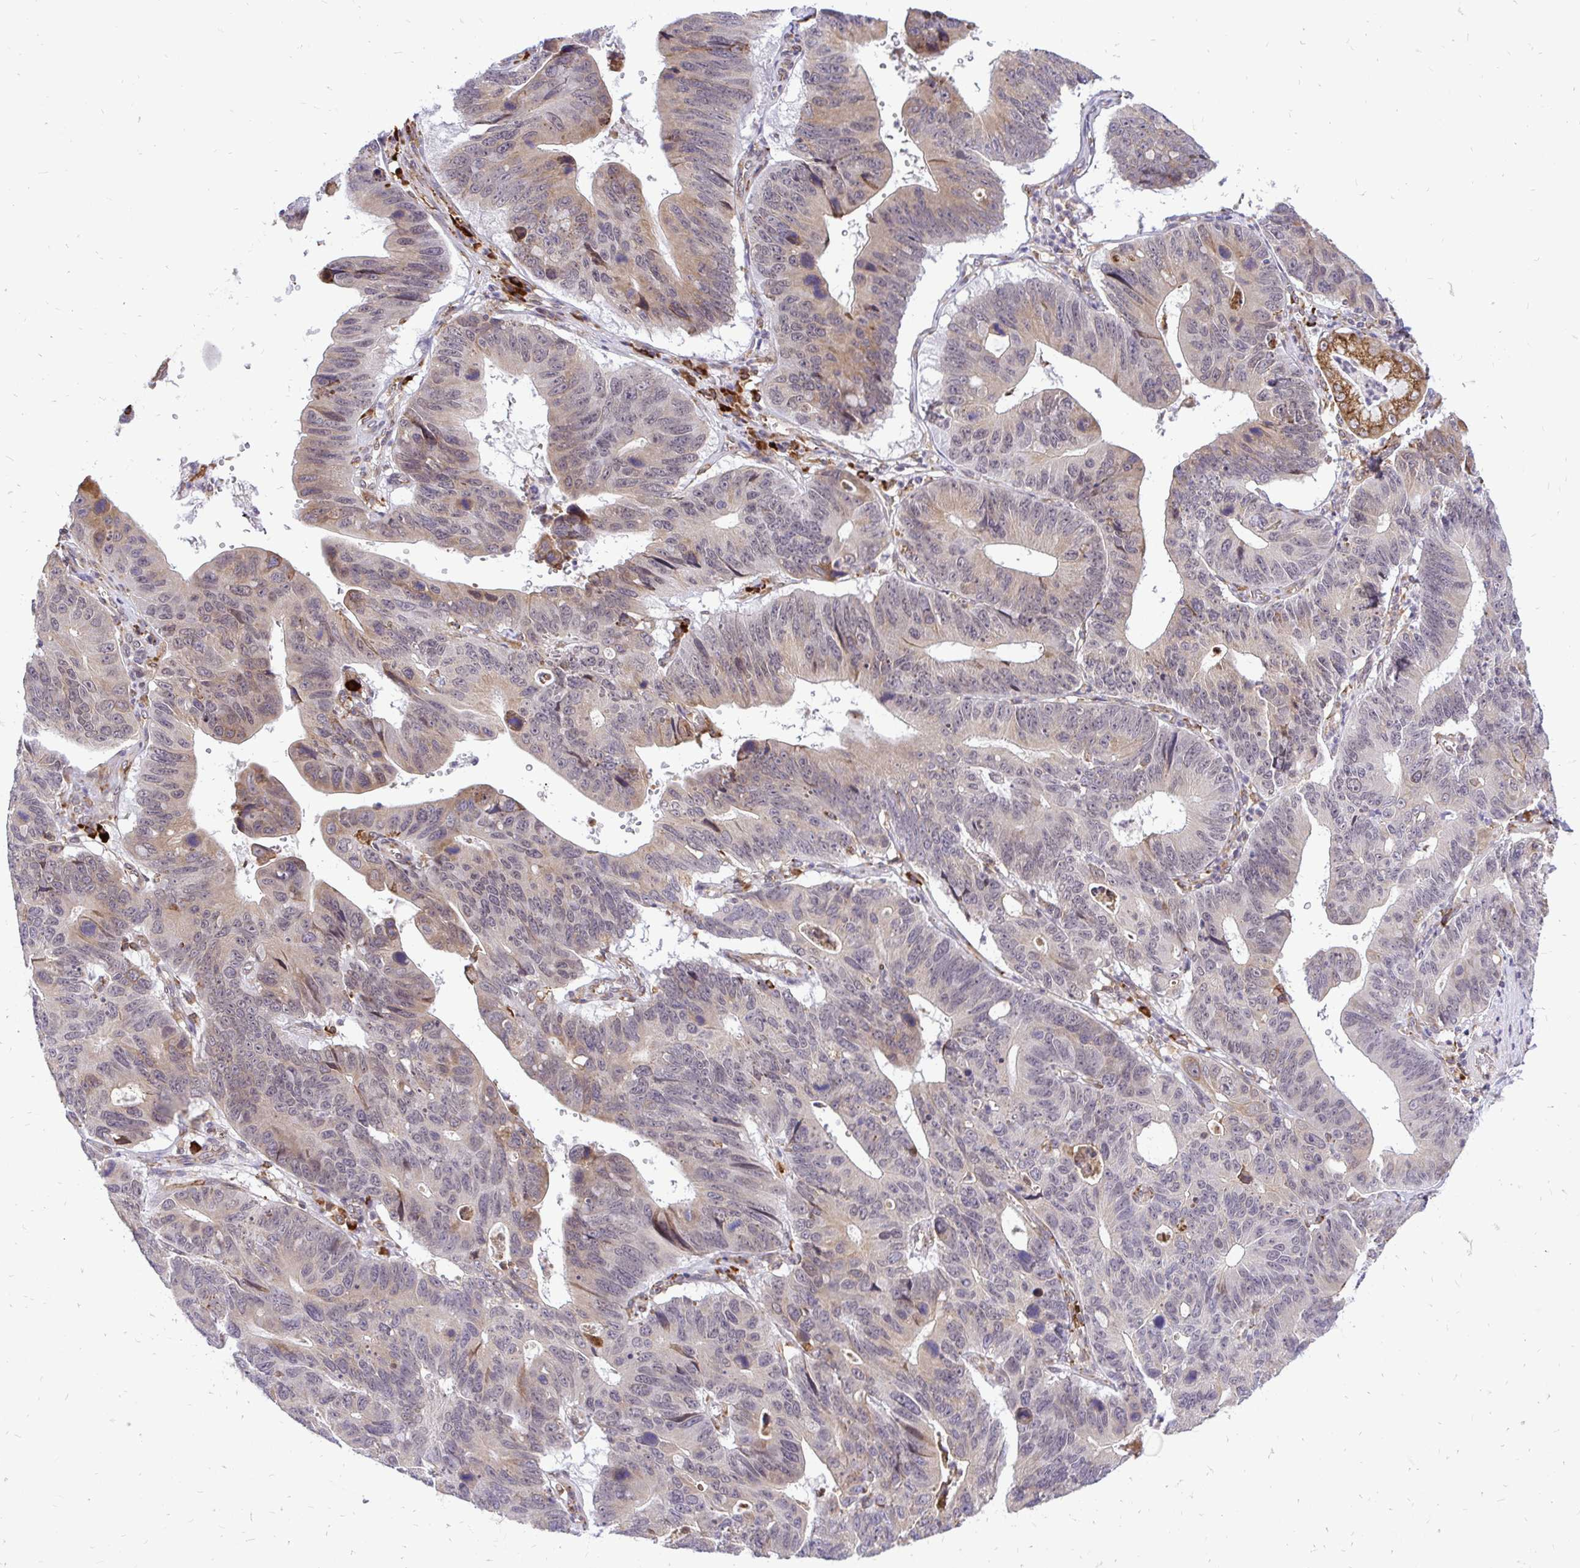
{"staining": {"intensity": "moderate", "quantity": "<25%", "location": "cytoplasmic/membranous"}, "tissue": "stomach cancer", "cell_type": "Tumor cells", "image_type": "cancer", "snomed": [{"axis": "morphology", "description": "Adenocarcinoma, NOS"}, {"axis": "topography", "description": "Stomach"}], "caption": "Protein staining shows moderate cytoplasmic/membranous positivity in approximately <25% of tumor cells in stomach adenocarcinoma.", "gene": "NAALAD2", "patient": {"sex": "male", "age": 59}}